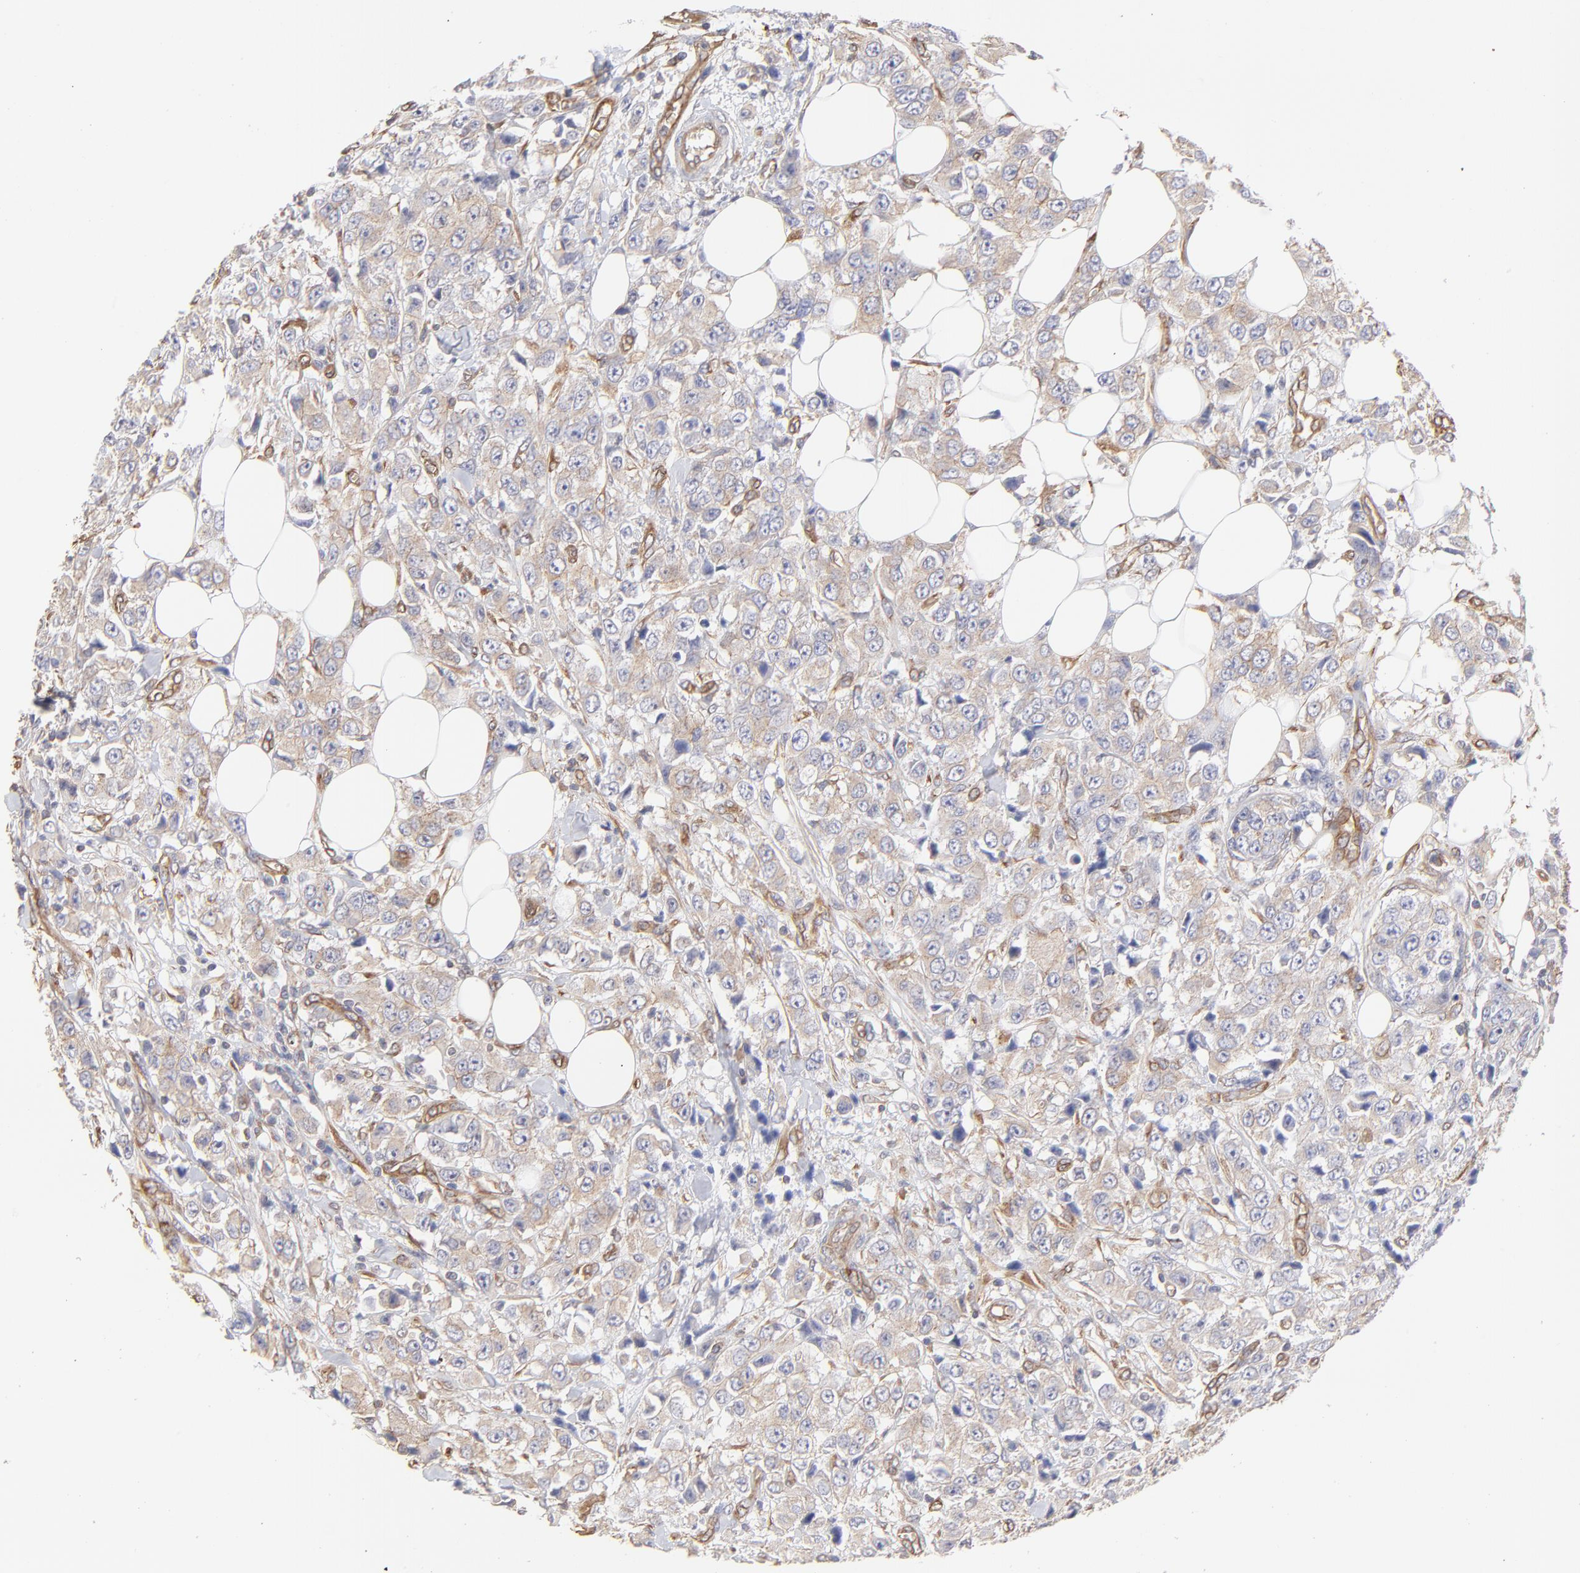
{"staining": {"intensity": "weak", "quantity": ">75%", "location": "cytoplasmic/membranous"}, "tissue": "breast cancer", "cell_type": "Tumor cells", "image_type": "cancer", "snomed": [{"axis": "morphology", "description": "Duct carcinoma"}, {"axis": "topography", "description": "Breast"}], "caption": "A brown stain shows weak cytoplasmic/membranous staining of a protein in breast cancer tumor cells.", "gene": "LRCH2", "patient": {"sex": "female", "age": 58}}